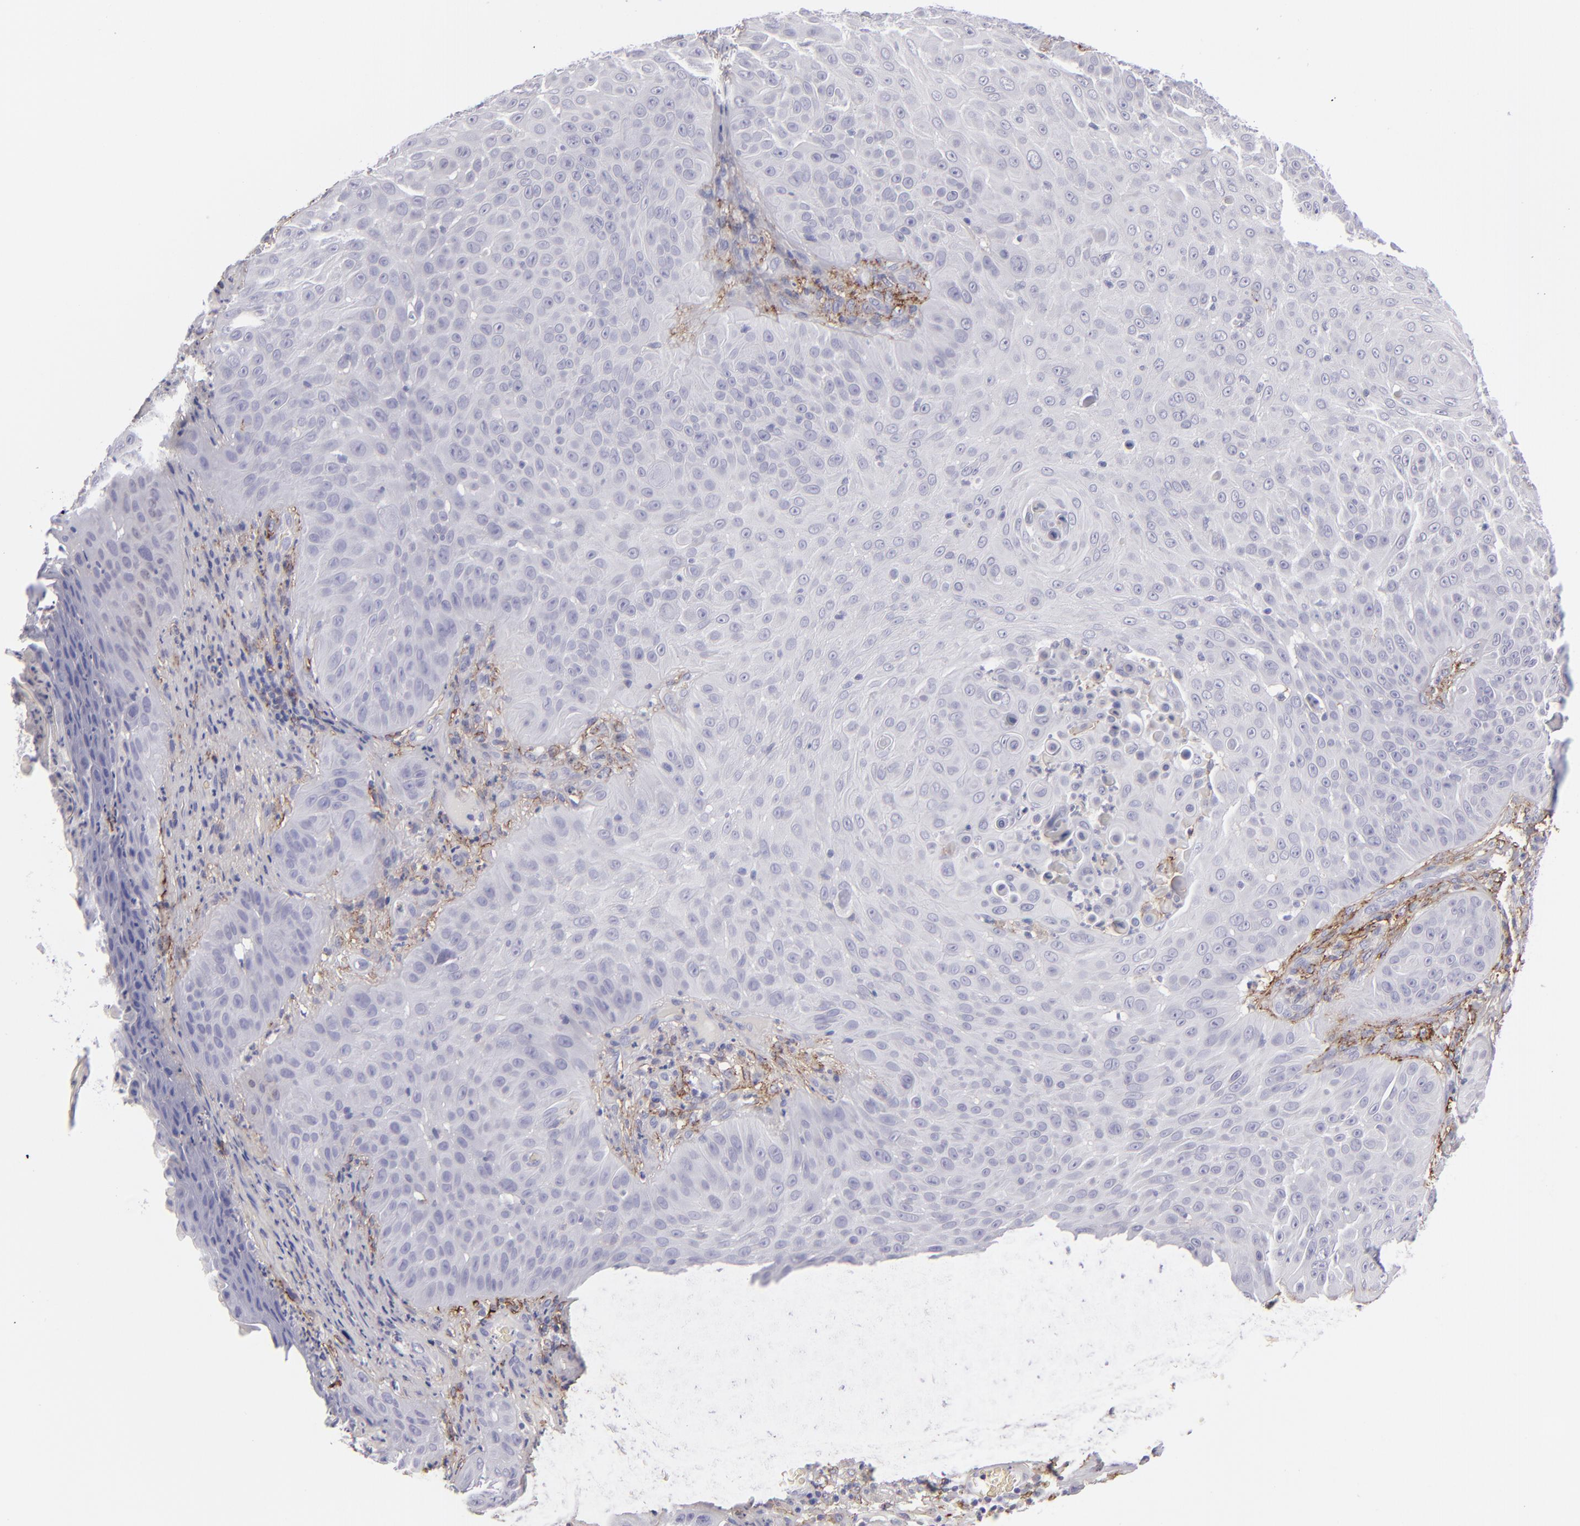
{"staining": {"intensity": "negative", "quantity": "none", "location": "none"}, "tissue": "skin cancer", "cell_type": "Tumor cells", "image_type": "cancer", "snomed": [{"axis": "morphology", "description": "Squamous cell carcinoma, NOS"}, {"axis": "topography", "description": "Skin"}], "caption": "There is no significant expression in tumor cells of skin cancer.", "gene": "ANPEP", "patient": {"sex": "male", "age": 82}}